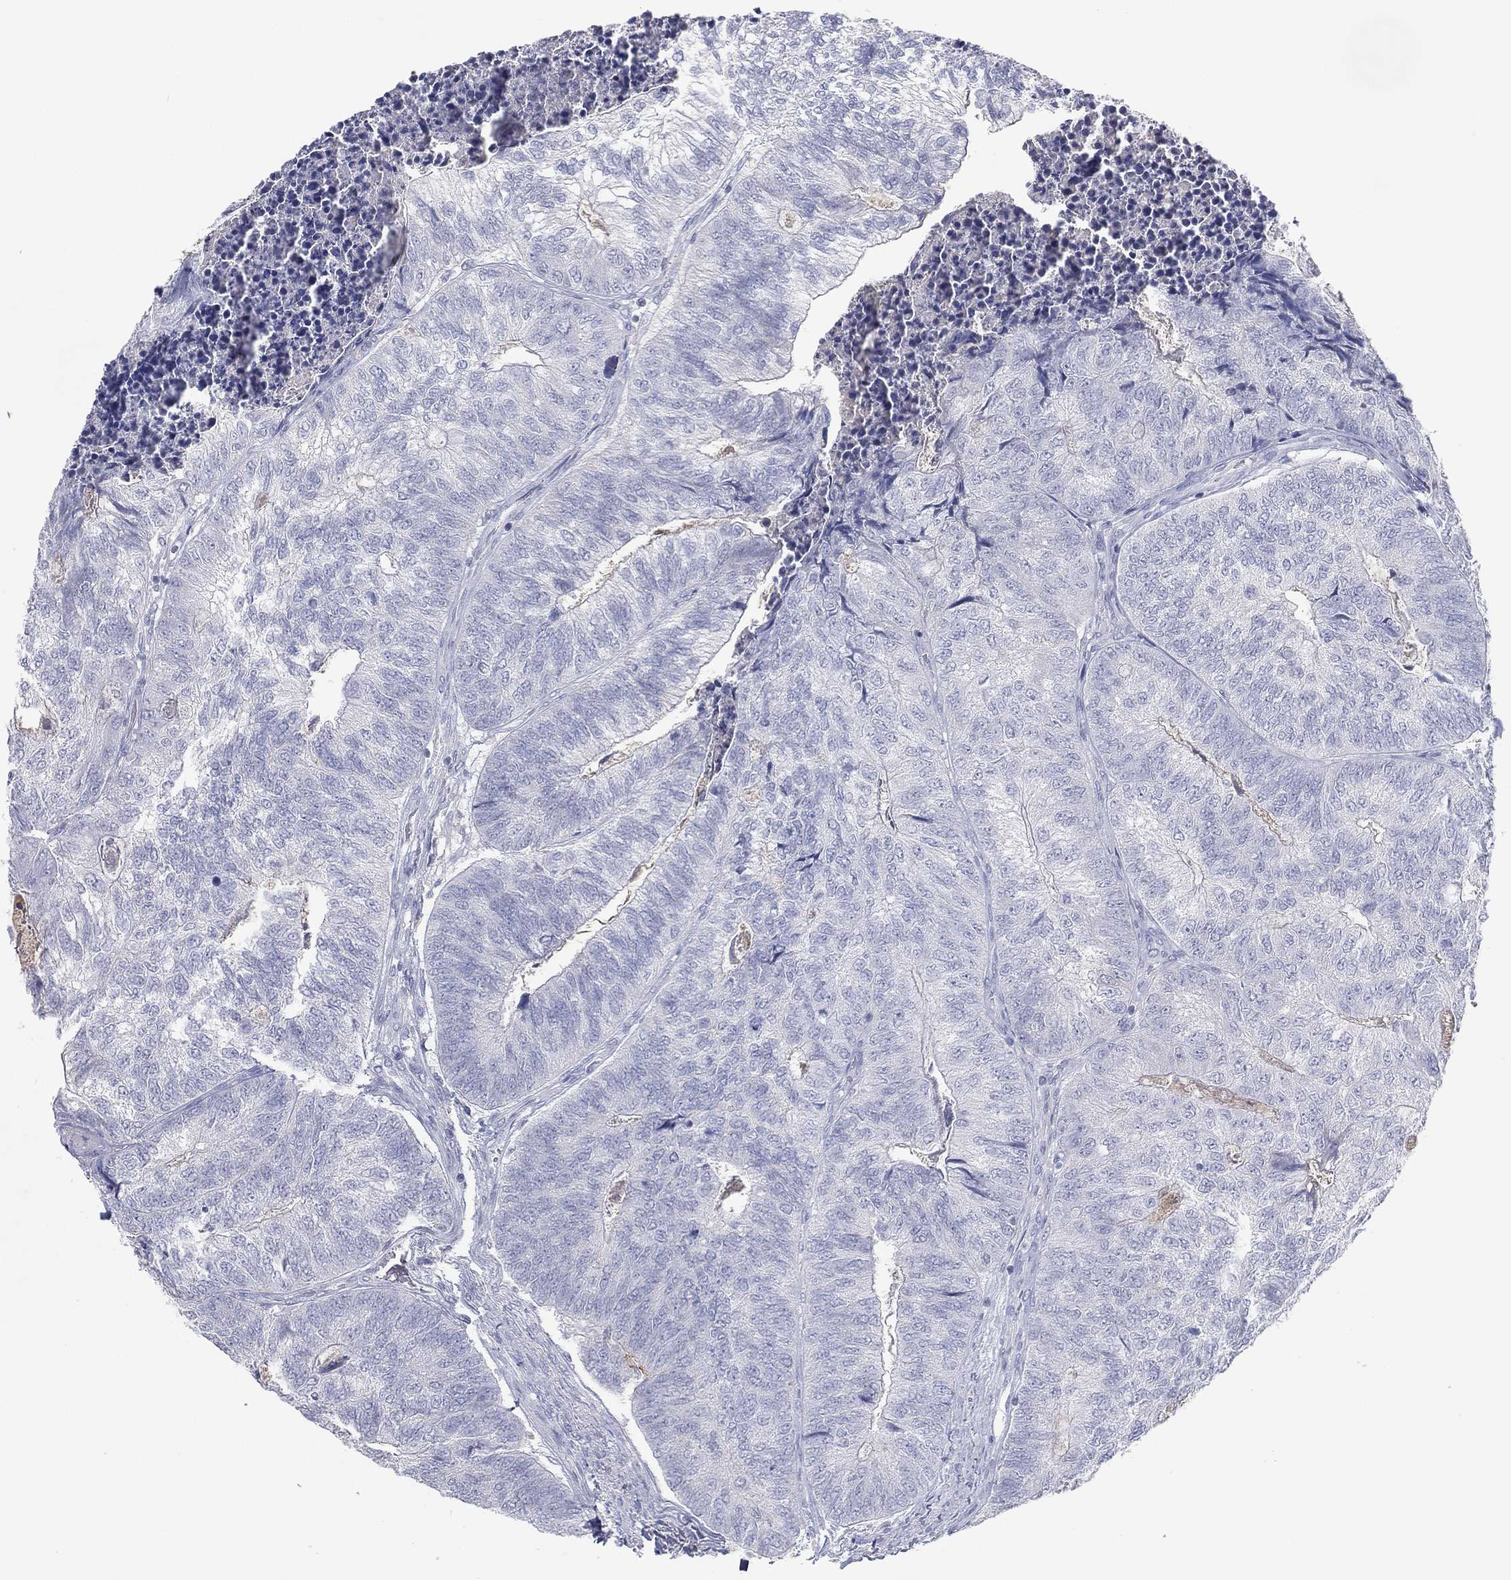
{"staining": {"intensity": "negative", "quantity": "none", "location": "none"}, "tissue": "colorectal cancer", "cell_type": "Tumor cells", "image_type": "cancer", "snomed": [{"axis": "morphology", "description": "Adenocarcinoma, NOS"}, {"axis": "topography", "description": "Colon"}], "caption": "High power microscopy image of an immunohistochemistry (IHC) micrograph of adenocarcinoma (colorectal), revealing no significant staining in tumor cells.", "gene": "CPT1B", "patient": {"sex": "female", "age": 67}}